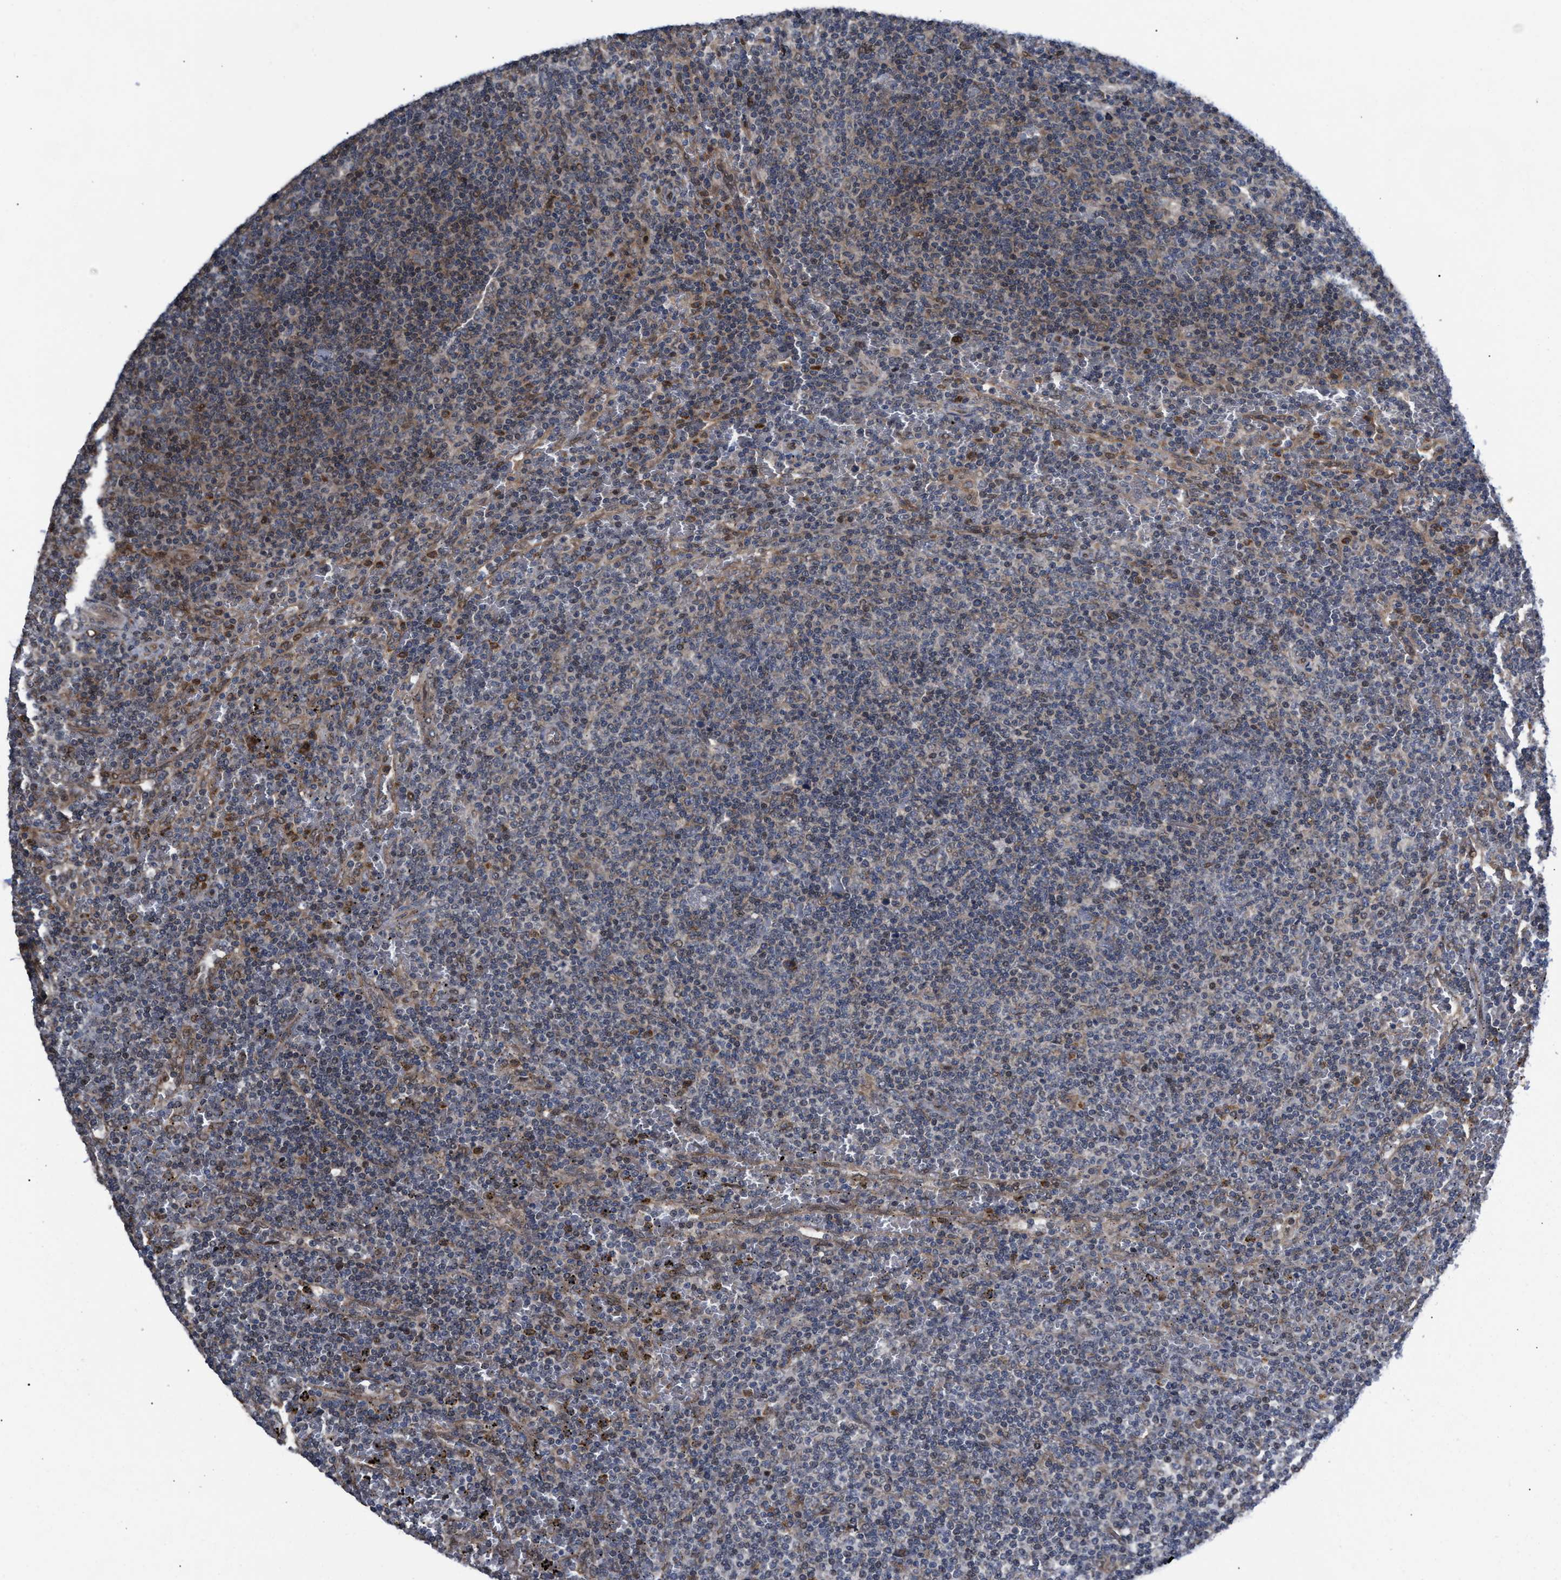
{"staining": {"intensity": "weak", "quantity": "<25%", "location": "cytoplasmic/membranous"}, "tissue": "lymphoma", "cell_type": "Tumor cells", "image_type": "cancer", "snomed": [{"axis": "morphology", "description": "Malignant lymphoma, non-Hodgkin's type, Low grade"}, {"axis": "topography", "description": "Spleen"}], "caption": "DAB (3,3'-diaminobenzidine) immunohistochemical staining of human malignant lymphoma, non-Hodgkin's type (low-grade) exhibits no significant positivity in tumor cells.", "gene": "TP53BP2", "patient": {"sex": "female", "age": 19}}